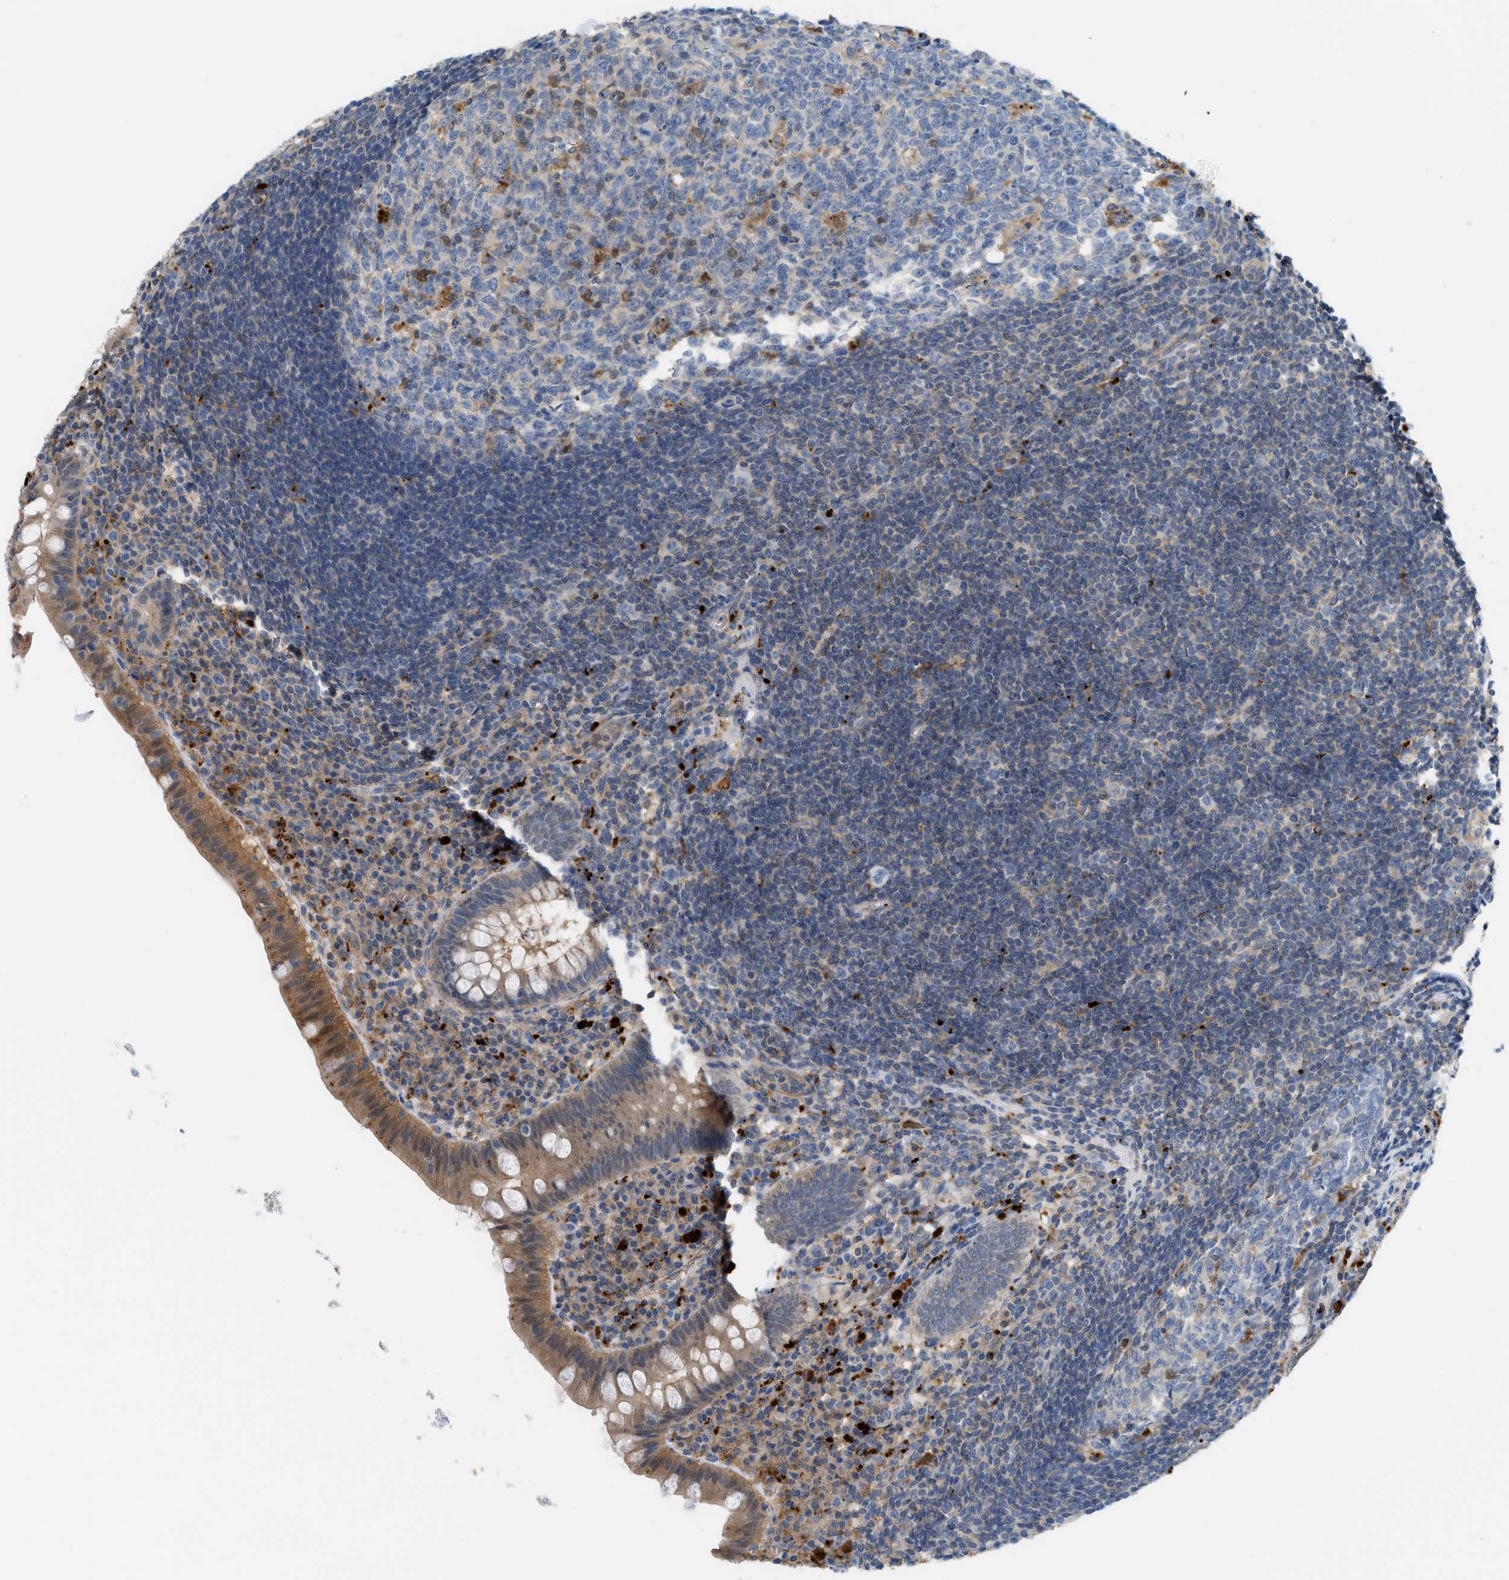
{"staining": {"intensity": "moderate", "quantity": ">75%", "location": "cytoplasmic/membranous"}, "tissue": "appendix", "cell_type": "Glandular cells", "image_type": "normal", "snomed": [{"axis": "morphology", "description": "Normal tissue, NOS"}, {"axis": "topography", "description": "Appendix"}], "caption": "A brown stain labels moderate cytoplasmic/membranous staining of a protein in glandular cells of unremarkable human appendix.", "gene": "CSTB", "patient": {"sex": "male", "age": 56}}